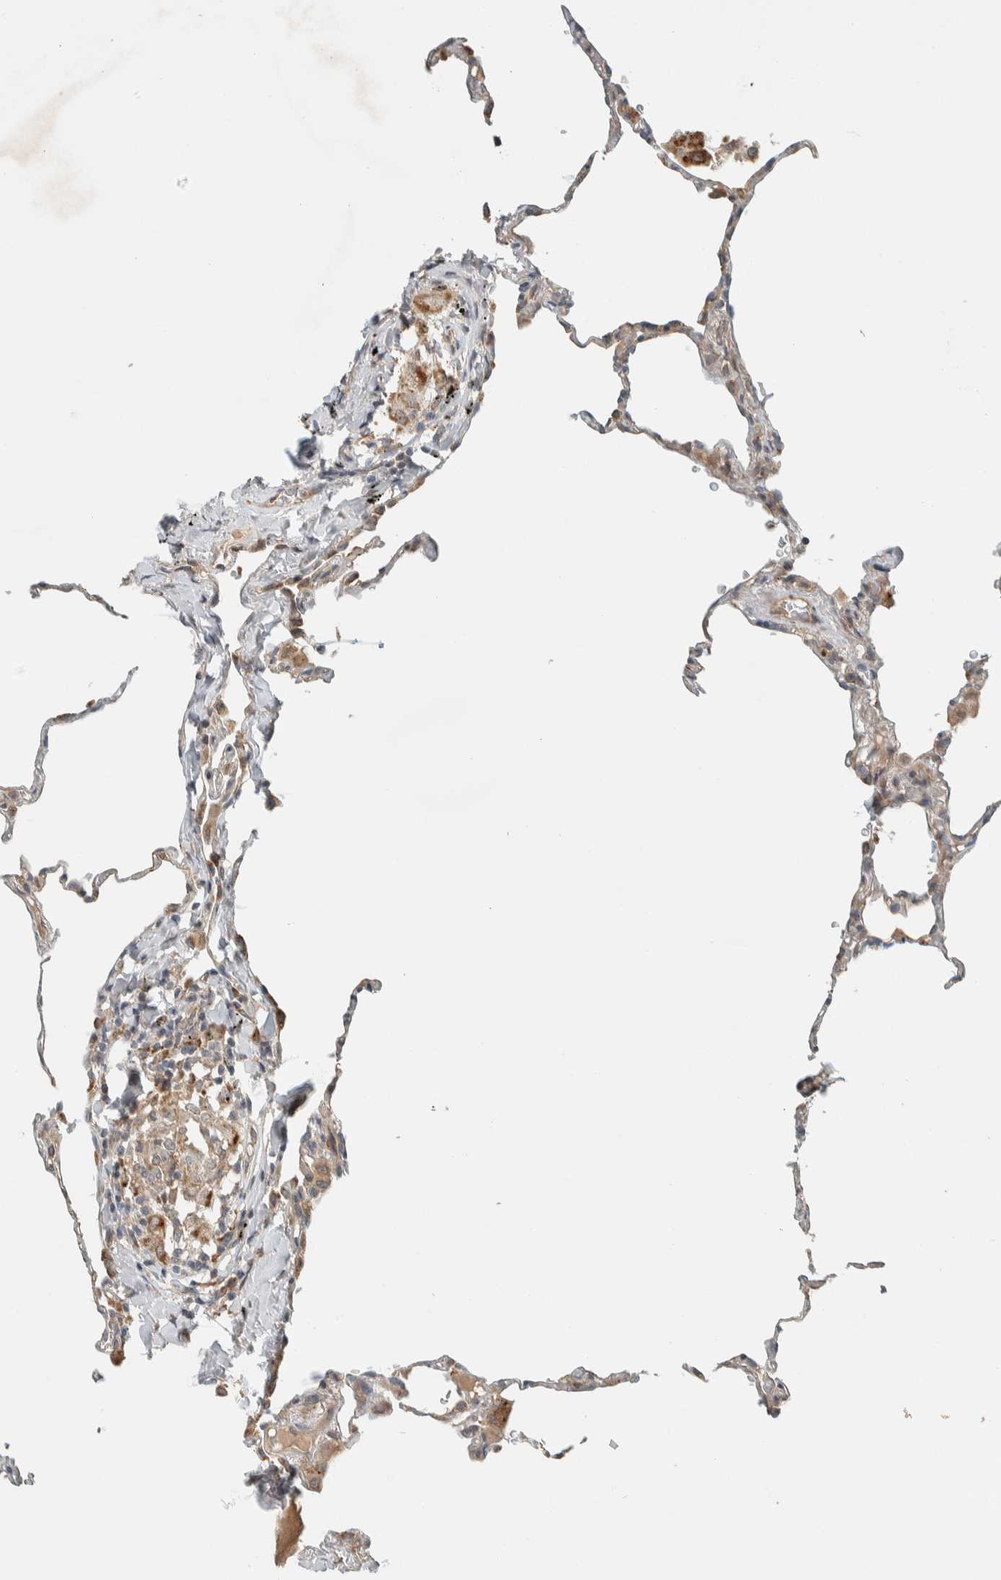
{"staining": {"intensity": "weak", "quantity": "25%-75%", "location": "cytoplasmic/membranous"}, "tissue": "lung", "cell_type": "Alveolar cells", "image_type": "normal", "snomed": [{"axis": "morphology", "description": "Normal tissue, NOS"}, {"axis": "topography", "description": "Lung"}], "caption": "The image displays staining of normal lung, revealing weak cytoplasmic/membranous protein expression (brown color) within alveolar cells.", "gene": "CTBP2", "patient": {"sex": "male", "age": 59}}